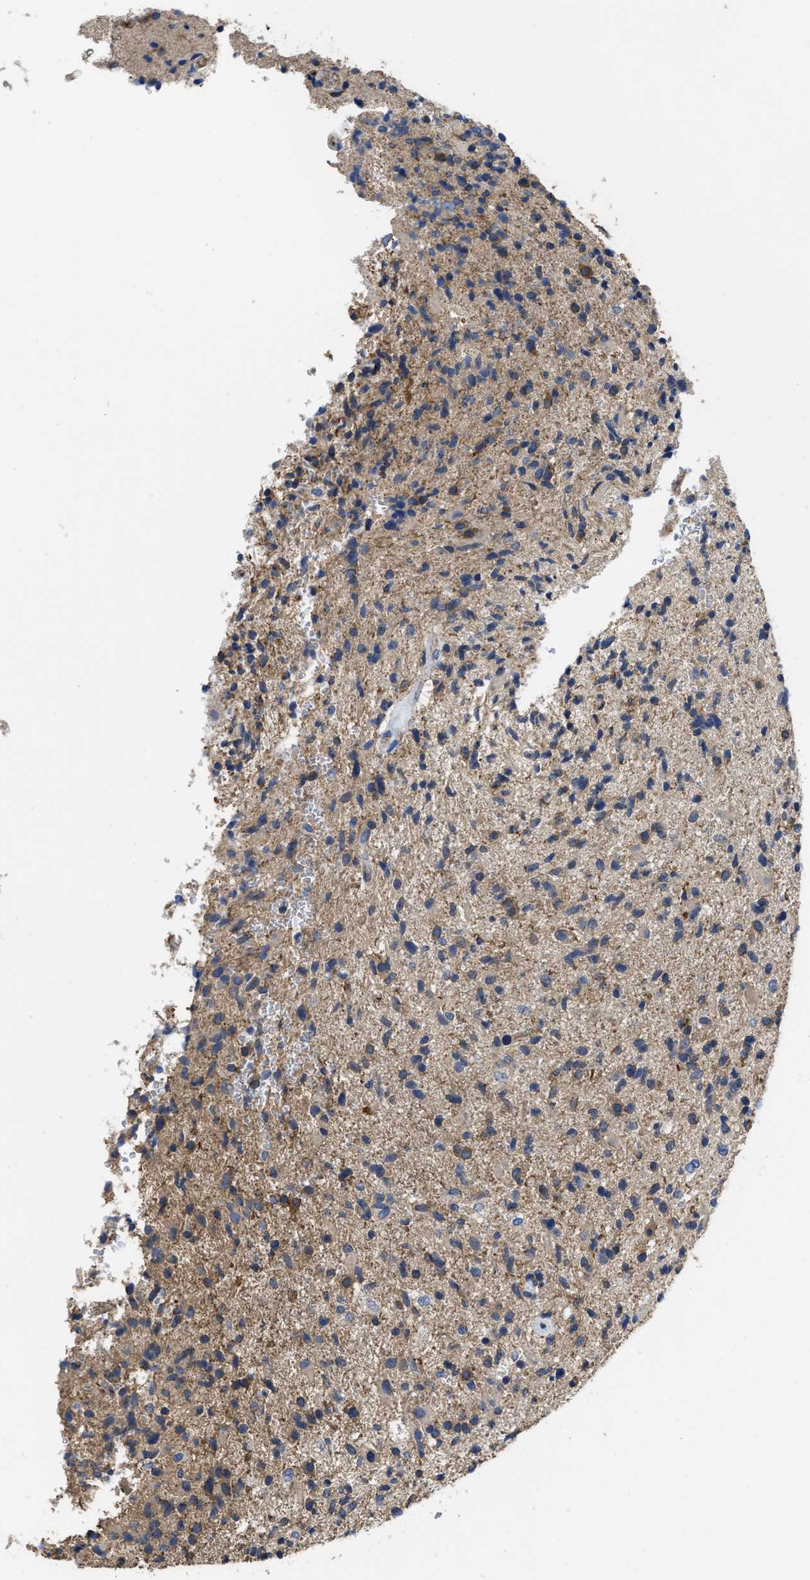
{"staining": {"intensity": "weak", "quantity": "<25%", "location": "cytoplasmic/membranous"}, "tissue": "glioma", "cell_type": "Tumor cells", "image_type": "cancer", "snomed": [{"axis": "morphology", "description": "Glioma, malignant, High grade"}, {"axis": "topography", "description": "Brain"}], "caption": "Immunohistochemistry (IHC) micrograph of high-grade glioma (malignant) stained for a protein (brown), which displays no expression in tumor cells.", "gene": "USP4", "patient": {"sex": "male", "age": 72}}